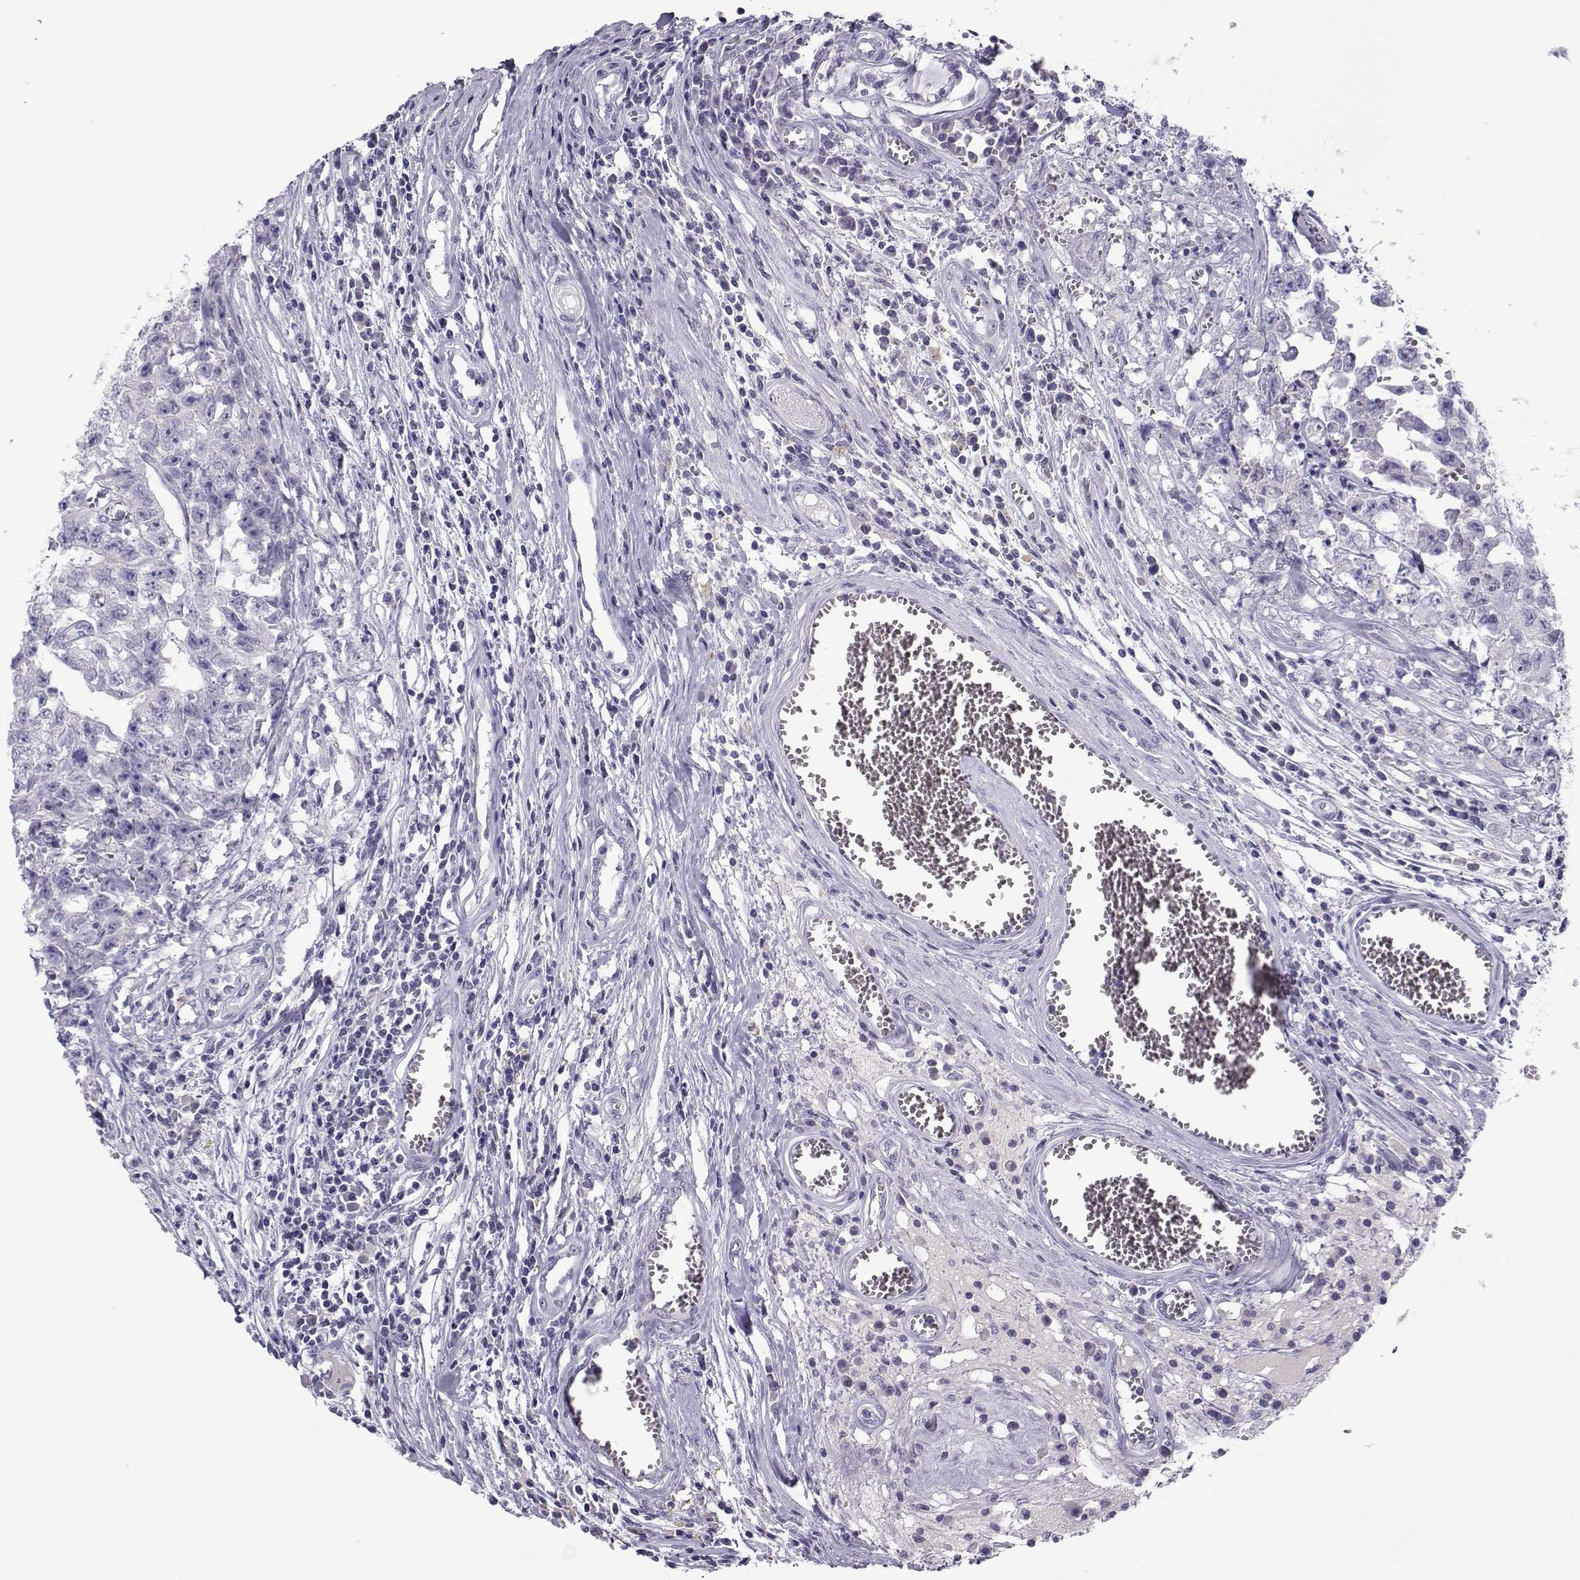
{"staining": {"intensity": "negative", "quantity": "none", "location": "none"}, "tissue": "testis cancer", "cell_type": "Tumor cells", "image_type": "cancer", "snomed": [{"axis": "morphology", "description": "Carcinoma, Embryonal, NOS"}, {"axis": "topography", "description": "Testis"}], "caption": "High magnification brightfield microscopy of testis cancer stained with DAB (3,3'-diaminobenzidine) (brown) and counterstained with hematoxylin (blue): tumor cells show no significant expression.", "gene": "ARMC2", "patient": {"sex": "male", "age": 36}}